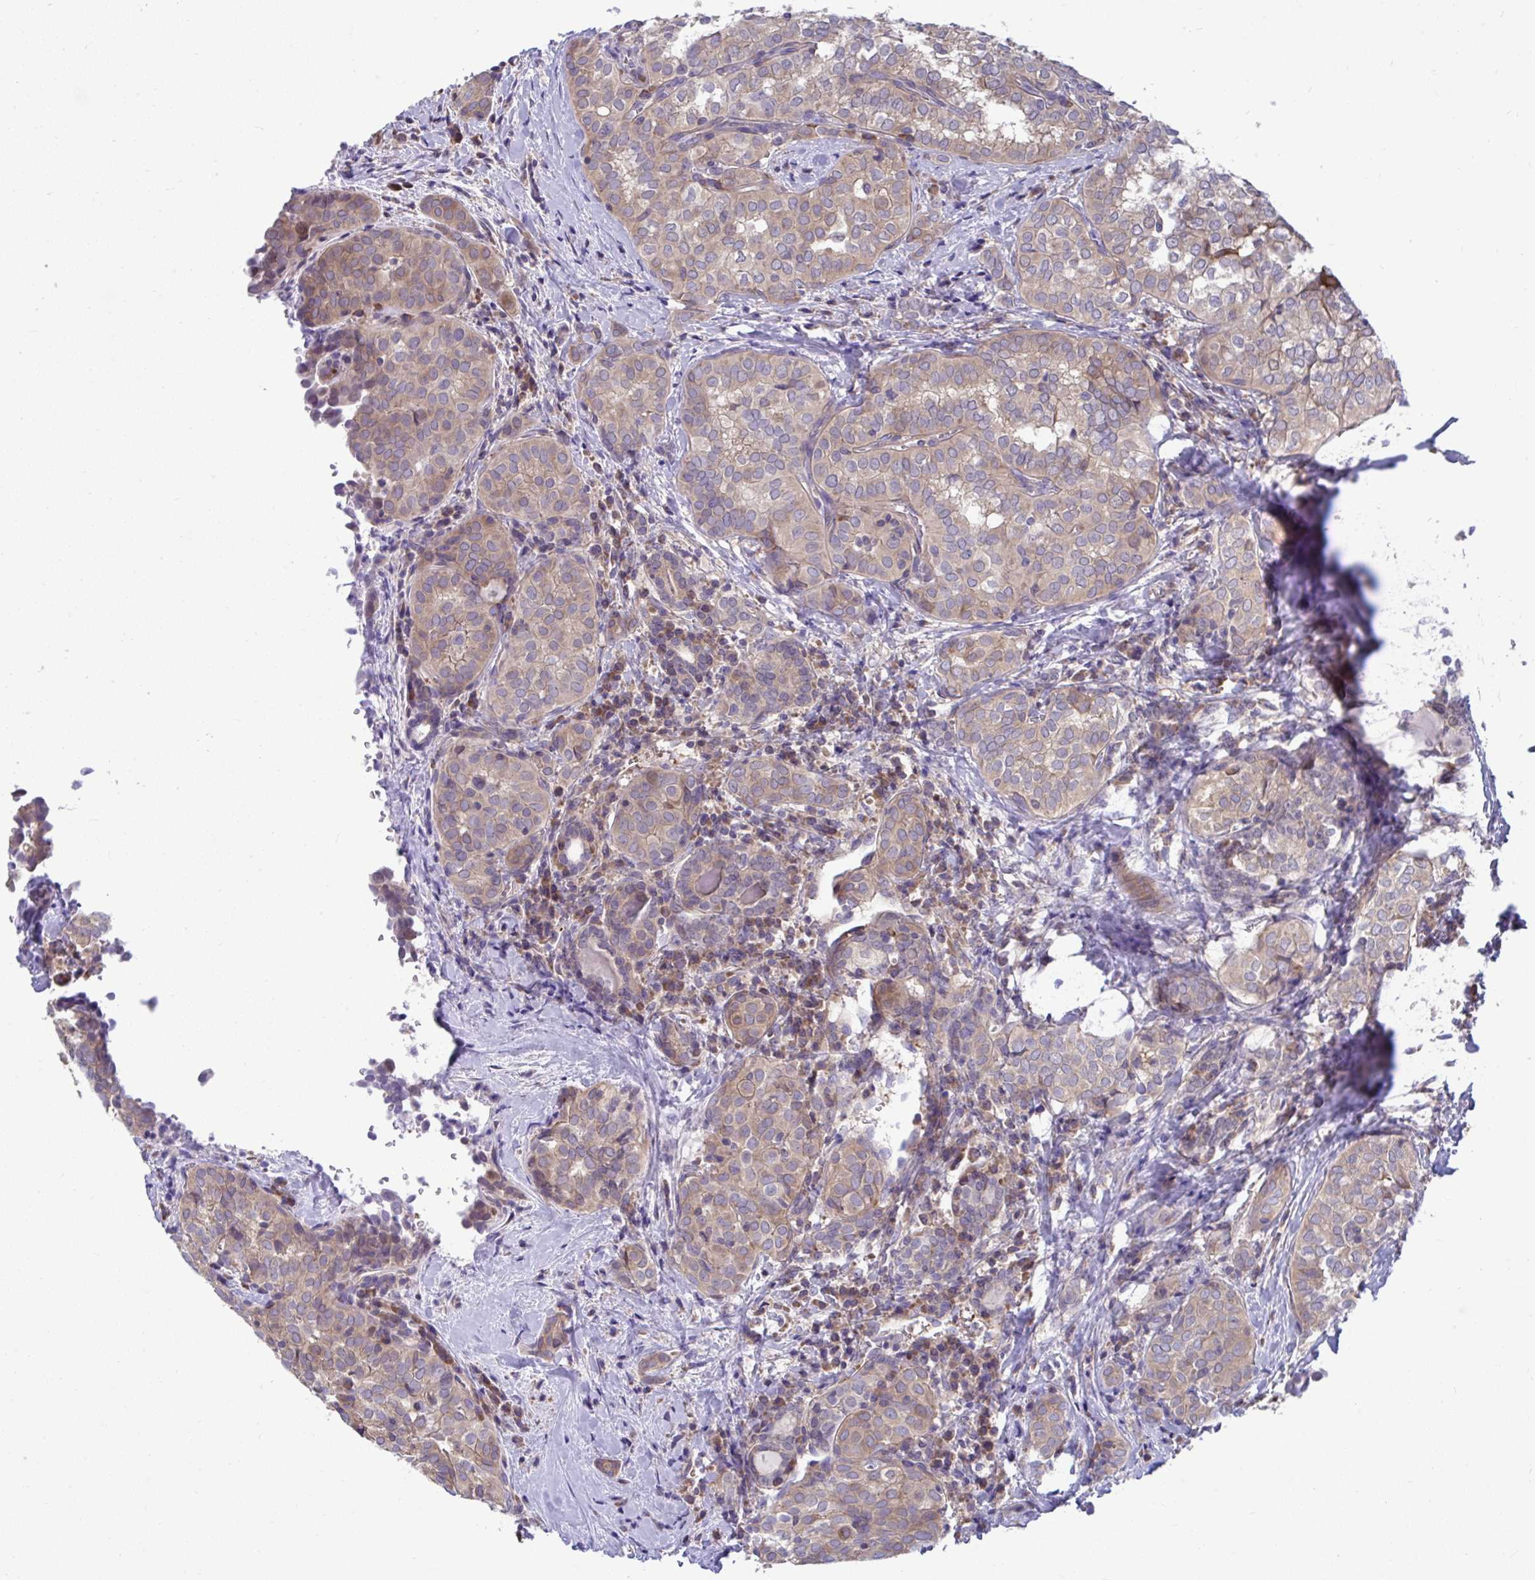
{"staining": {"intensity": "weak", "quantity": ">75%", "location": "cytoplasmic/membranous"}, "tissue": "thyroid cancer", "cell_type": "Tumor cells", "image_type": "cancer", "snomed": [{"axis": "morphology", "description": "Papillary adenocarcinoma, NOS"}, {"axis": "topography", "description": "Thyroid gland"}], "caption": "Immunohistochemical staining of papillary adenocarcinoma (thyroid) exhibits weak cytoplasmic/membranous protein staining in approximately >75% of tumor cells.", "gene": "PCDHB7", "patient": {"sex": "female", "age": 30}}